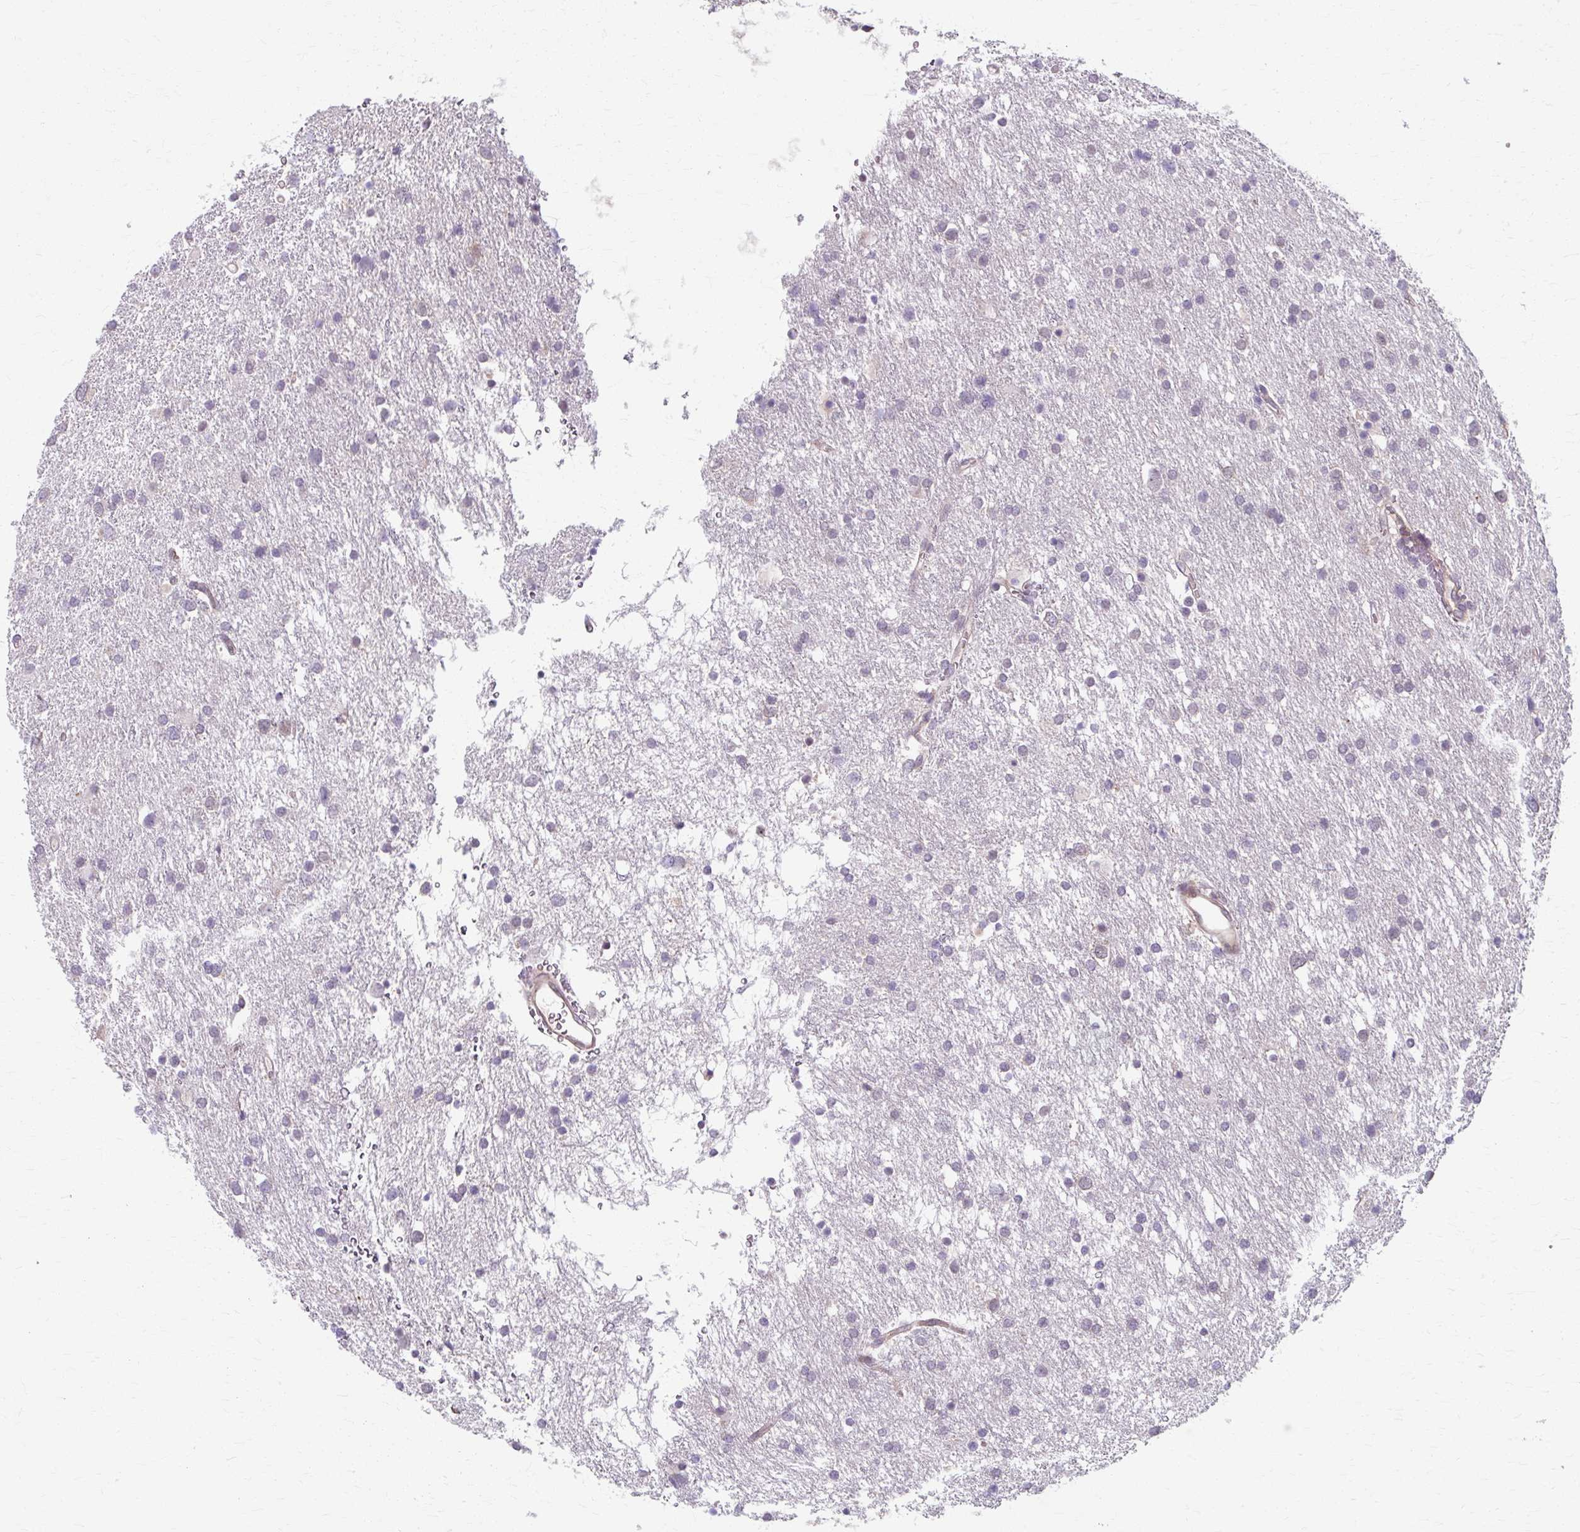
{"staining": {"intensity": "negative", "quantity": "none", "location": "none"}, "tissue": "glioma", "cell_type": "Tumor cells", "image_type": "cancer", "snomed": [{"axis": "morphology", "description": "Glioma, malignant, Low grade"}, {"axis": "topography", "description": "Brain"}], "caption": "Immunohistochemistry (IHC) histopathology image of human glioma stained for a protein (brown), which displays no expression in tumor cells.", "gene": "ZNF555", "patient": {"sex": "female", "age": 32}}